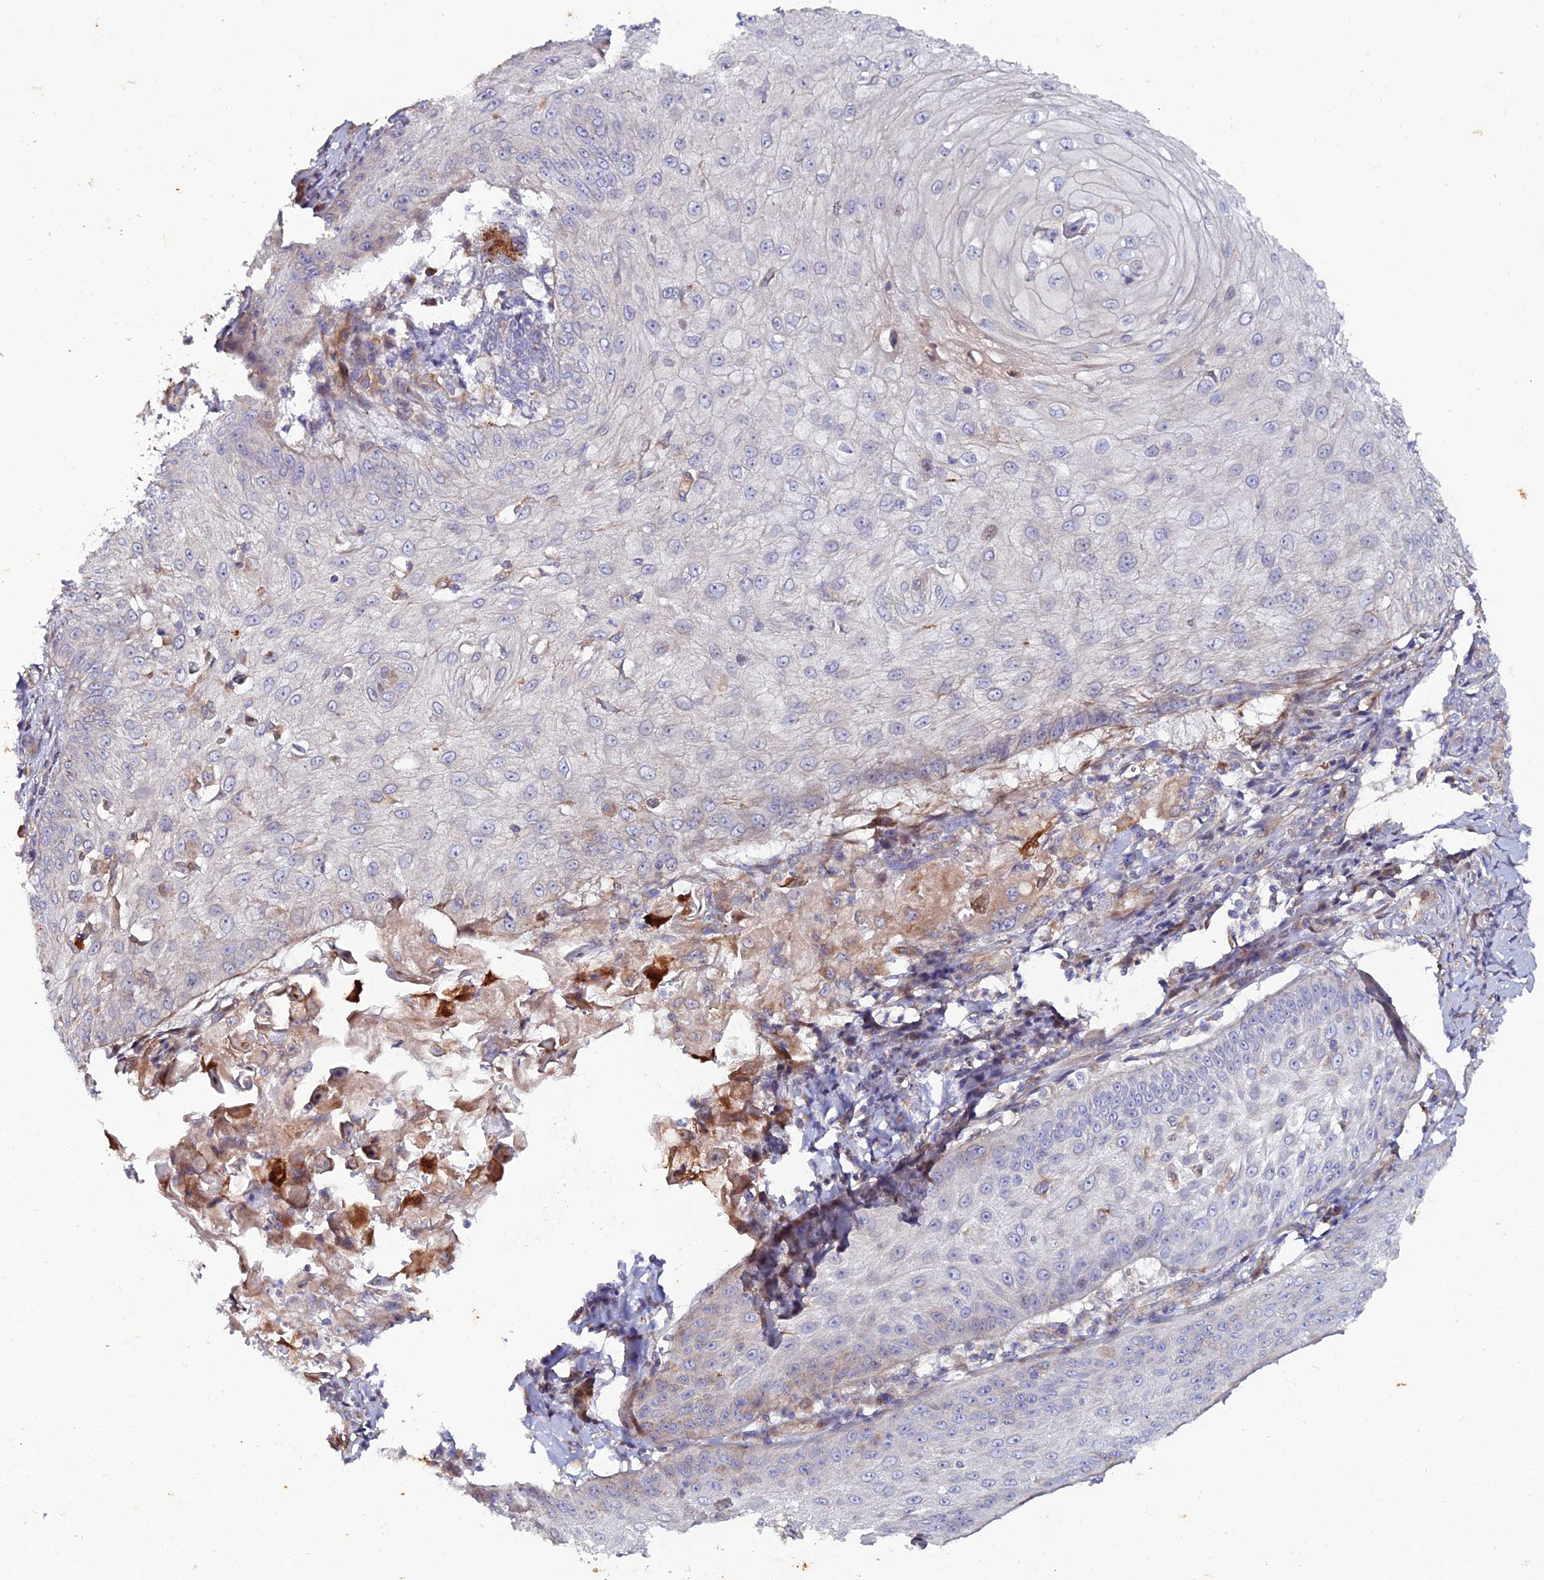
{"staining": {"intensity": "negative", "quantity": "none", "location": "none"}, "tissue": "skin cancer", "cell_type": "Tumor cells", "image_type": "cancer", "snomed": [{"axis": "morphology", "description": "Squamous cell carcinoma, NOS"}, {"axis": "topography", "description": "Skin"}], "caption": "There is no significant positivity in tumor cells of skin cancer.", "gene": "ARL6IP1", "patient": {"sex": "male", "age": 70}}